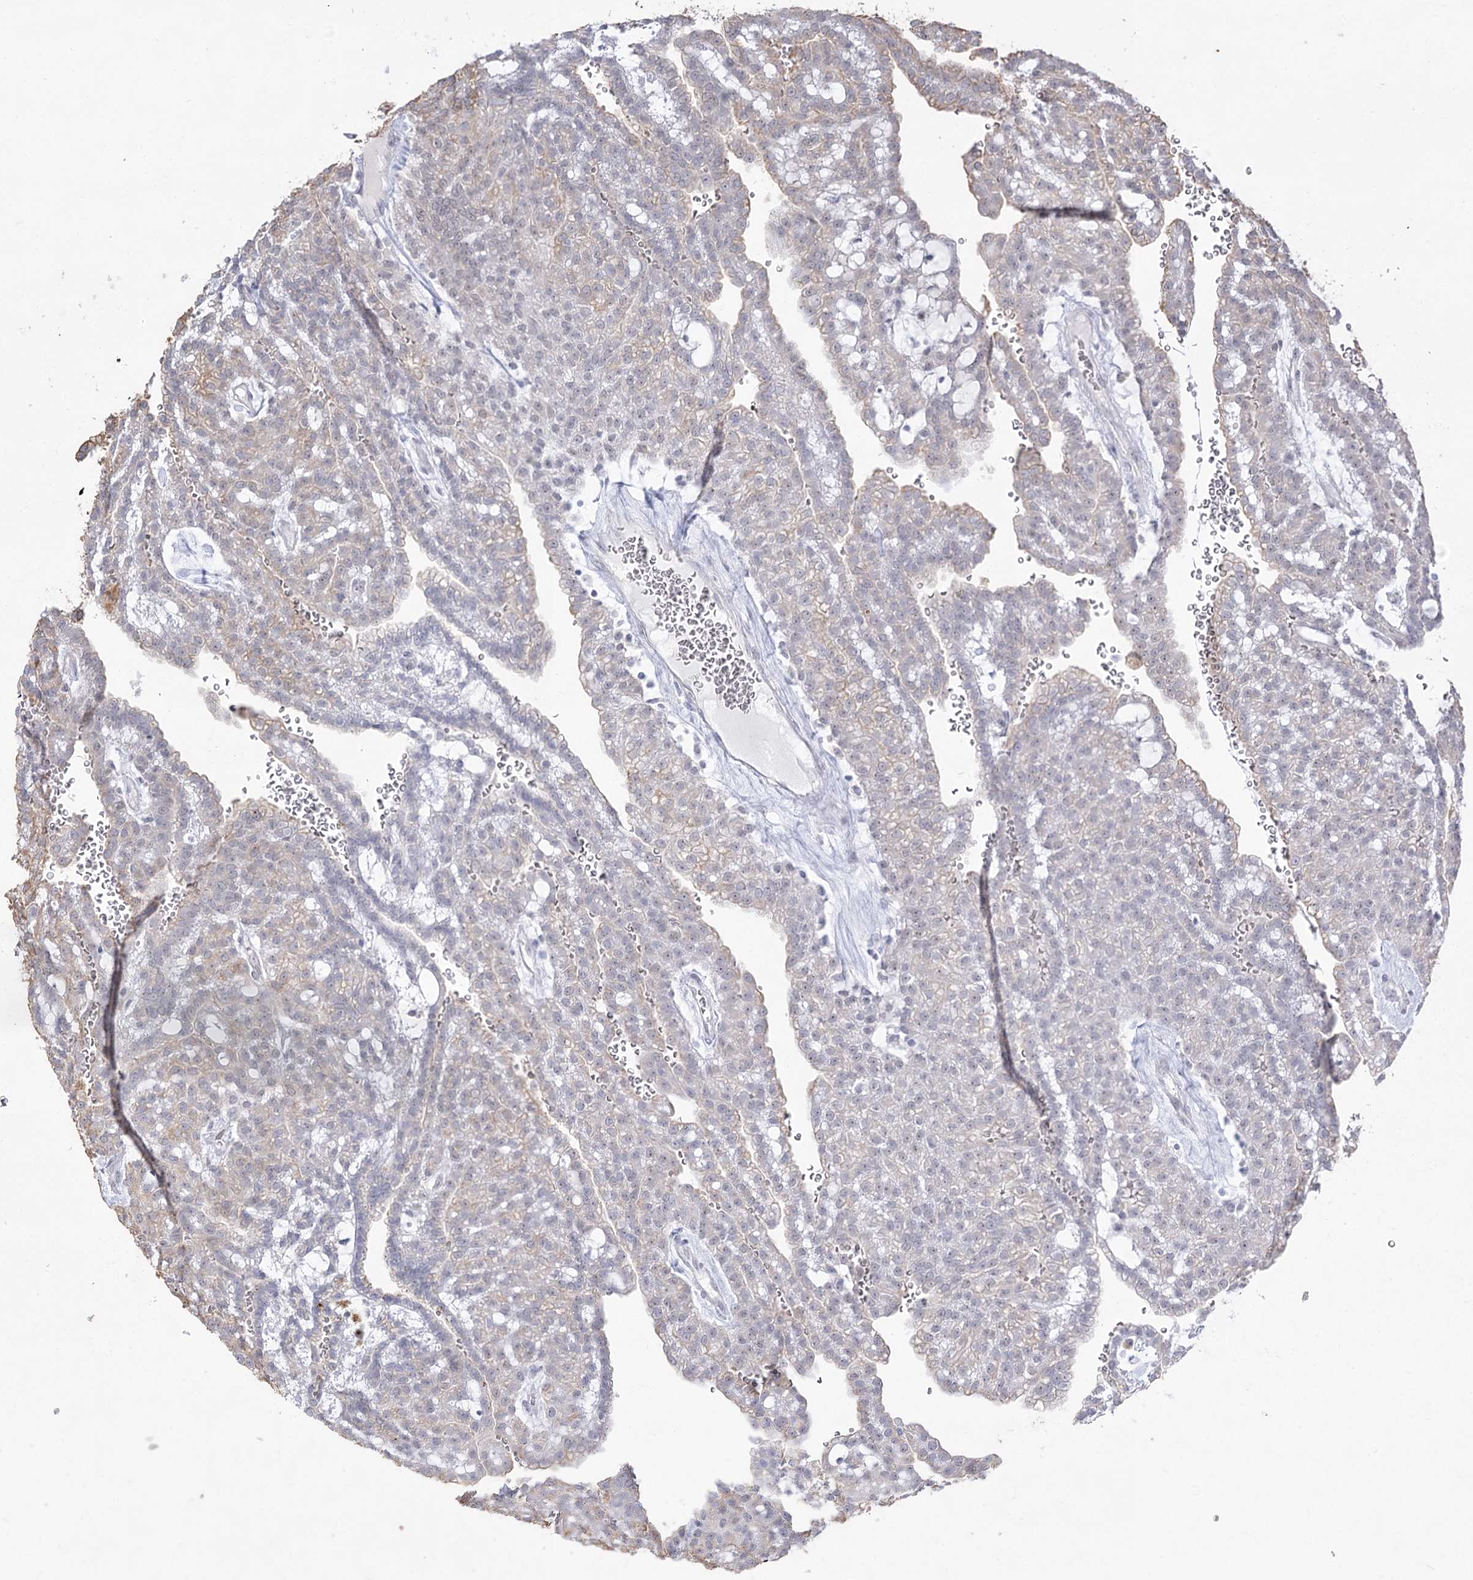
{"staining": {"intensity": "weak", "quantity": "<25%", "location": "cytoplasmic/membranous"}, "tissue": "renal cancer", "cell_type": "Tumor cells", "image_type": "cancer", "snomed": [{"axis": "morphology", "description": "Adenocarcinoma, NOS"}, {"axis": "topography", "description": "Kidney"}], "caption": "Immunohistochemistry (IHC) photomicrograph of human adenocarcinoma (renal) stained for a protein (brown), which shows no staining in tumor cells.", "gene": "DDX50", "patient": {"sex": "male", "age": 63}}